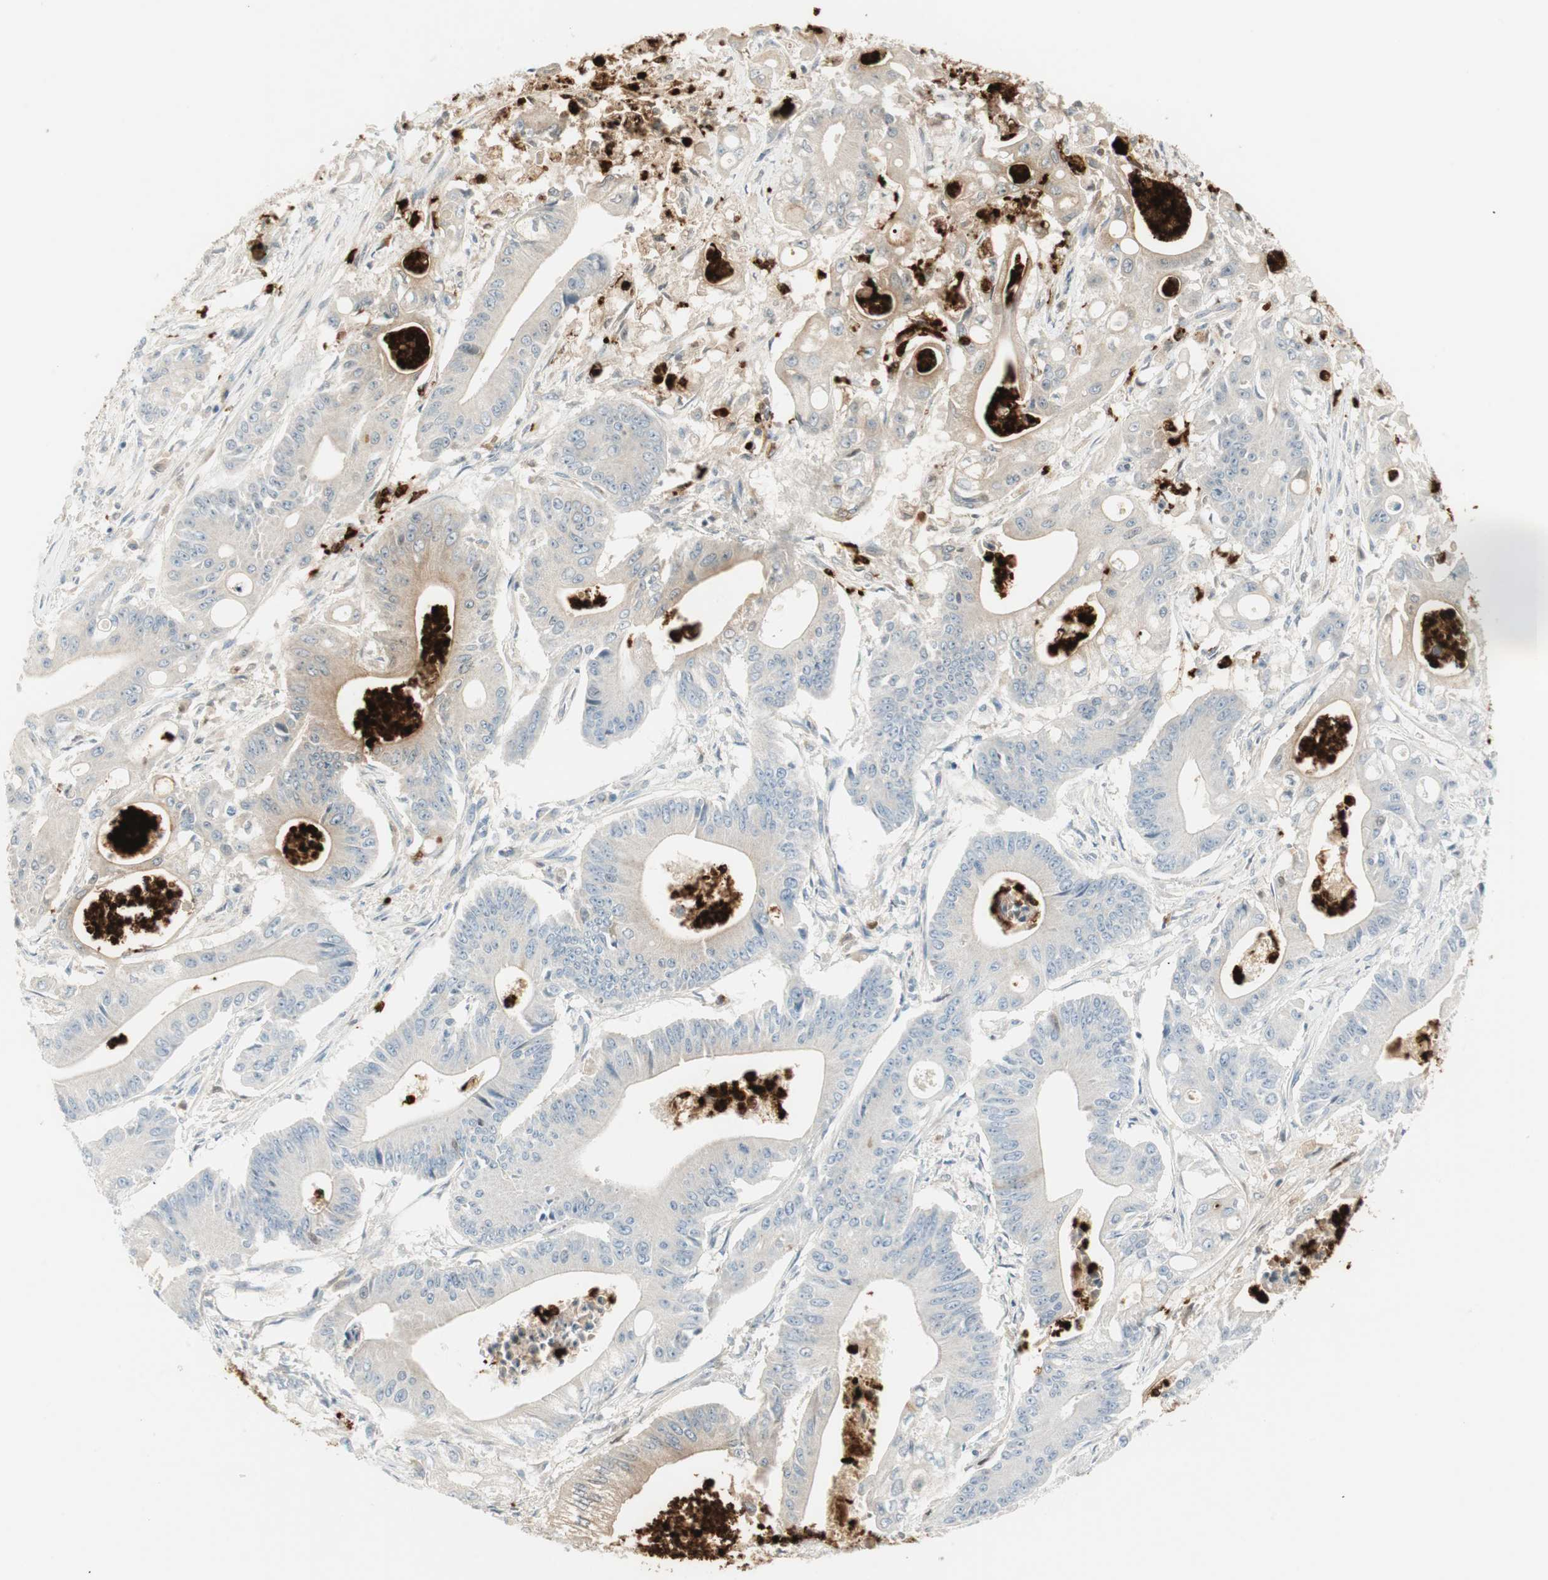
{"staining": {"intensity": "weak", "quantity": "25%-75%", "location": "cytoplasmic/membranous"}, "tissue": "pancreatic cancer", "cell_type": "Tumor cells", "image_type": "cancer", "snomed": [{"axis": "morphology", "description": "Normal tissue, NOS"}, {"axis": "topography", "description": "Lymph node"}], "caption": "Tumor cells reveal low levels of weak cytoplasmic/membranous staining in about 25%-75% of cells in human pancreatic cancer.", "gene": "PRTN3", "patient": {"sex": "male", "age": 62}}